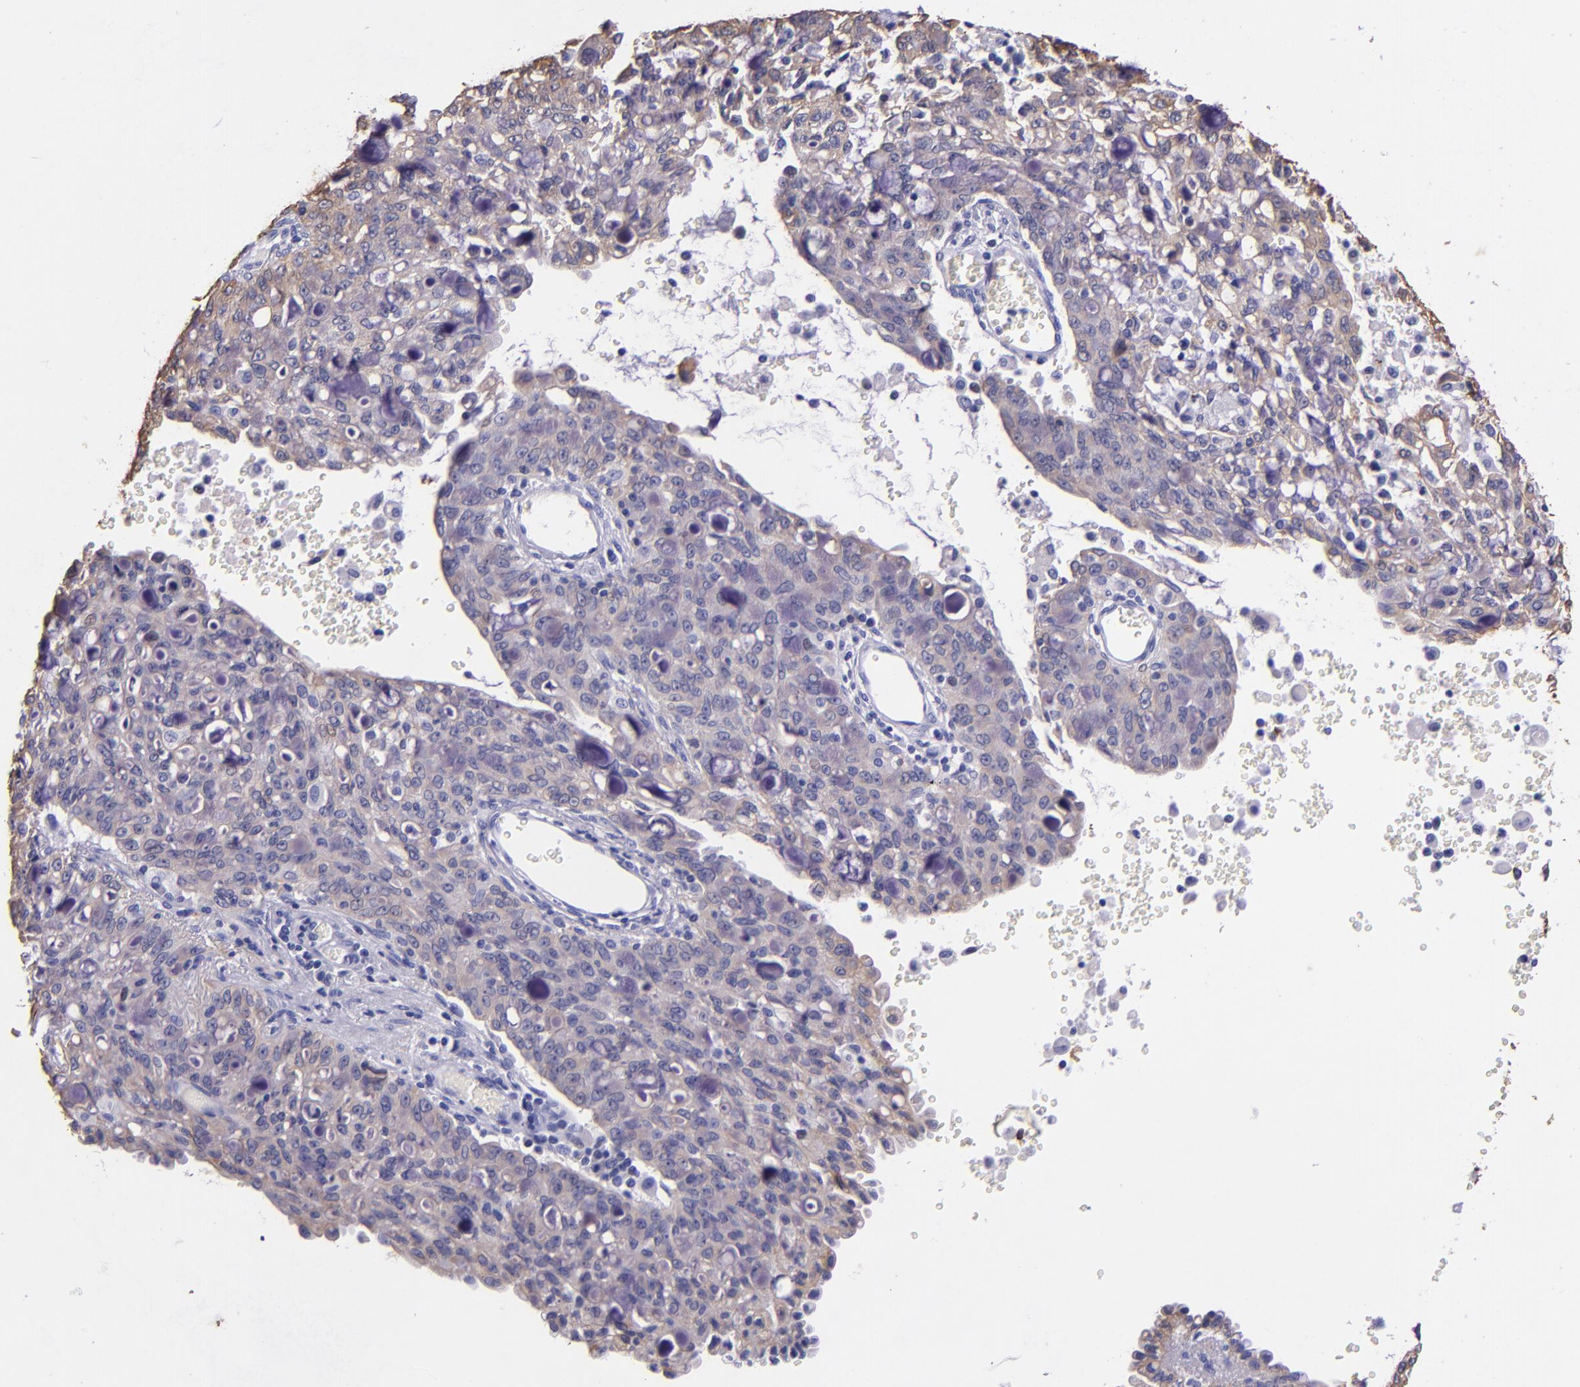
{"staining": {"intensity": "weak", "quantity": ">75%", "location": "cytoplasmic/membranous"}, "tissue": "lung cancer", "cell_type": "Tumor cells", "image_type": "cancer", "snomed": [{"axis": "morphology", "description": "Adenocarcinoma, NOS"}, {"axis": "topography", "description": "Lung"}], "caption": "Protein expression analysis of lung cancer reveals weak cytoplasmic/membranous positivity in approximately >75% of tumor cells.", "gene": "KRT4", "patient": {"sex": "female", "age": 44}}